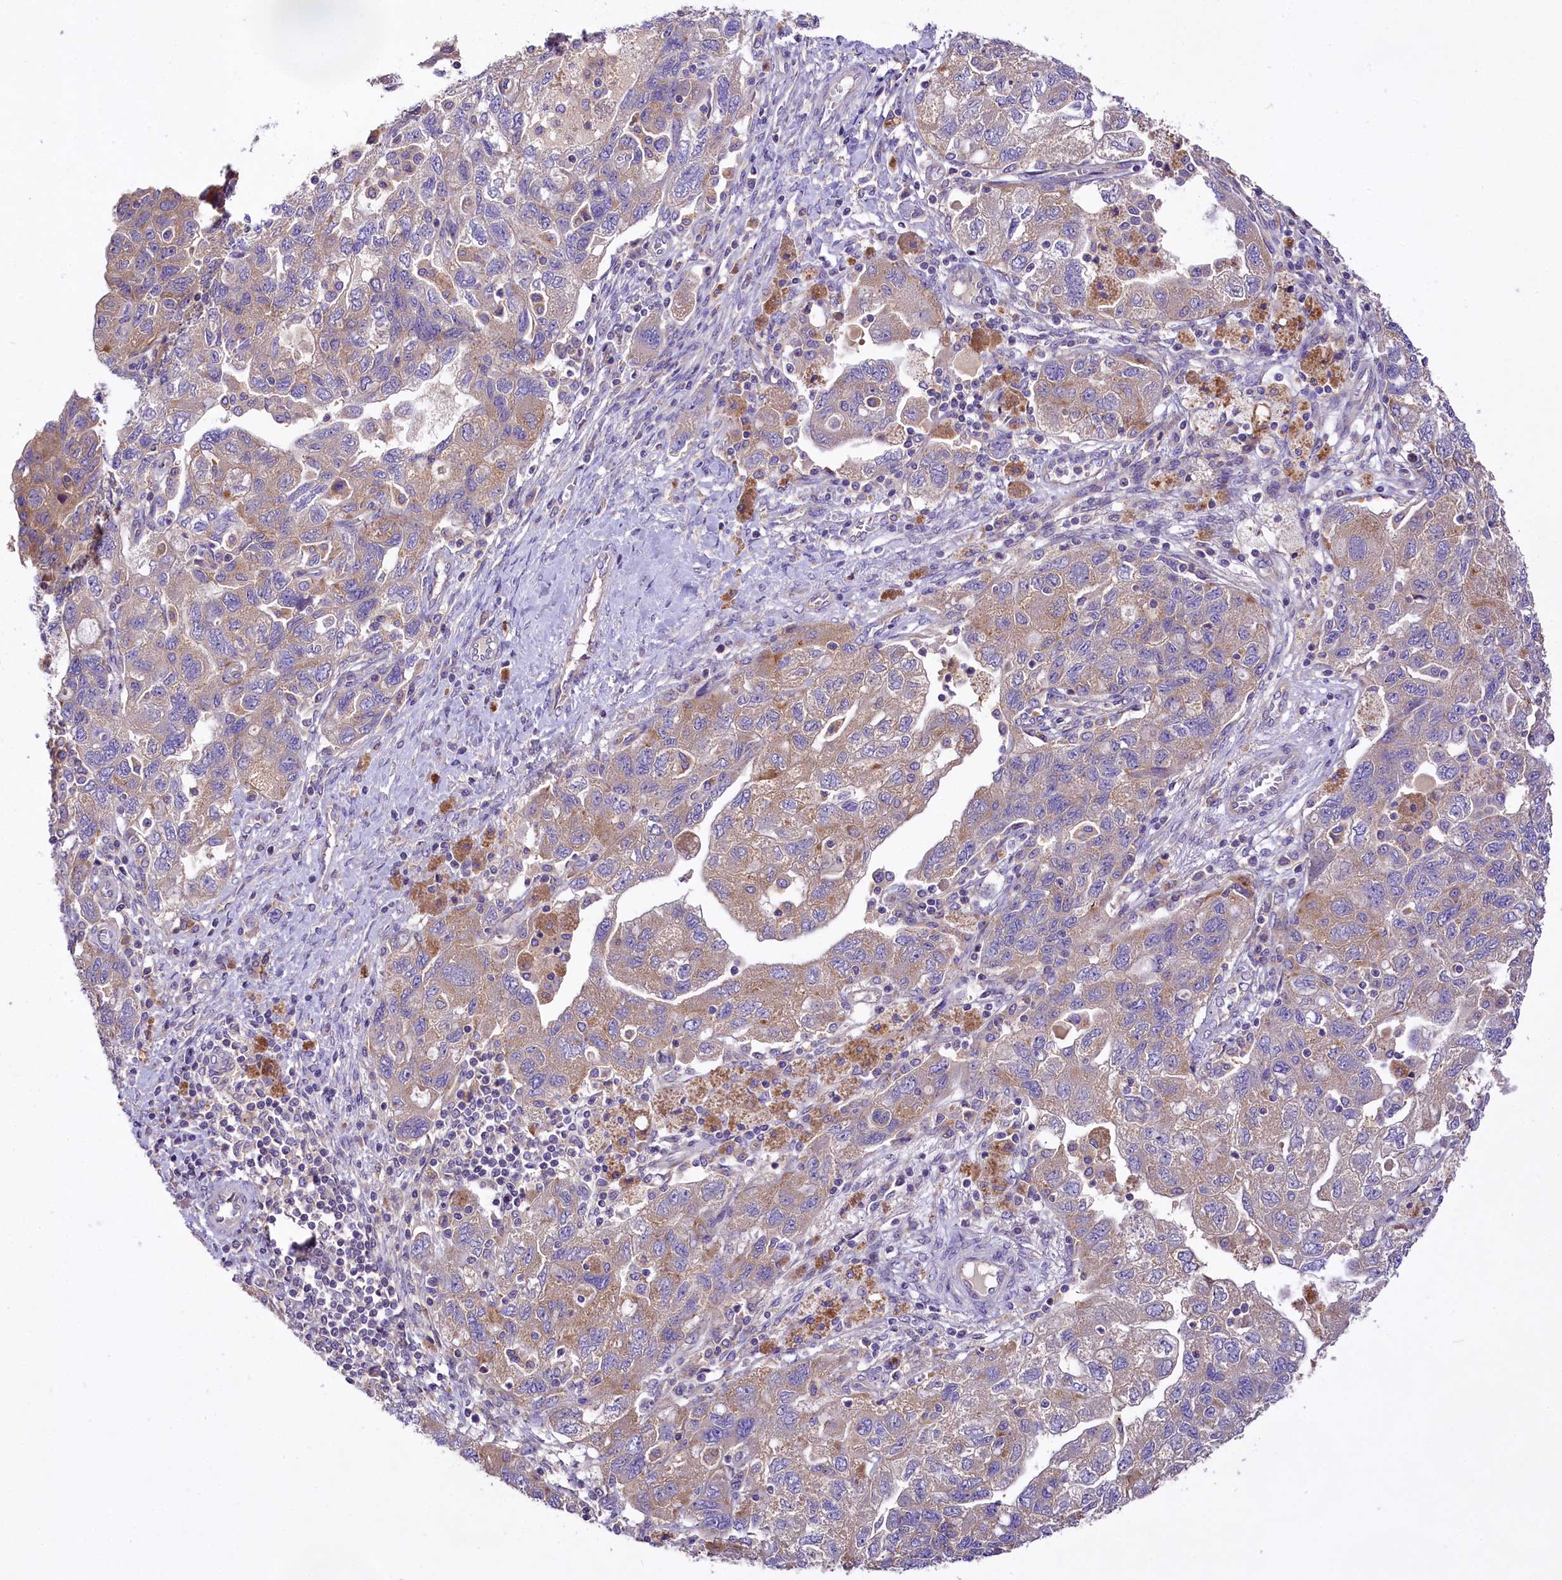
{"staining": {"intensity": "weak", "quantity": "<25%", "location": "cytoplasmic/membranous"}, "tissue": "ovarian cancer", "cell_type": "Tumor cells", "image_type": "cancer", "snomed": [{"axis": "morphology", "description": "Carcinoma, NOS"}, {"axis": "morphology", "description": "Cystadenocarcinoma, serous, NOS"}, {"axis": "topography", "description": "Ovary"}], "caption": "The histopathology image shows no staining of tumor cells in serous cystadenocarcinoma (ovarian).", "gene": "PEMT", "patient": {"sex": "female", "age": 69}}